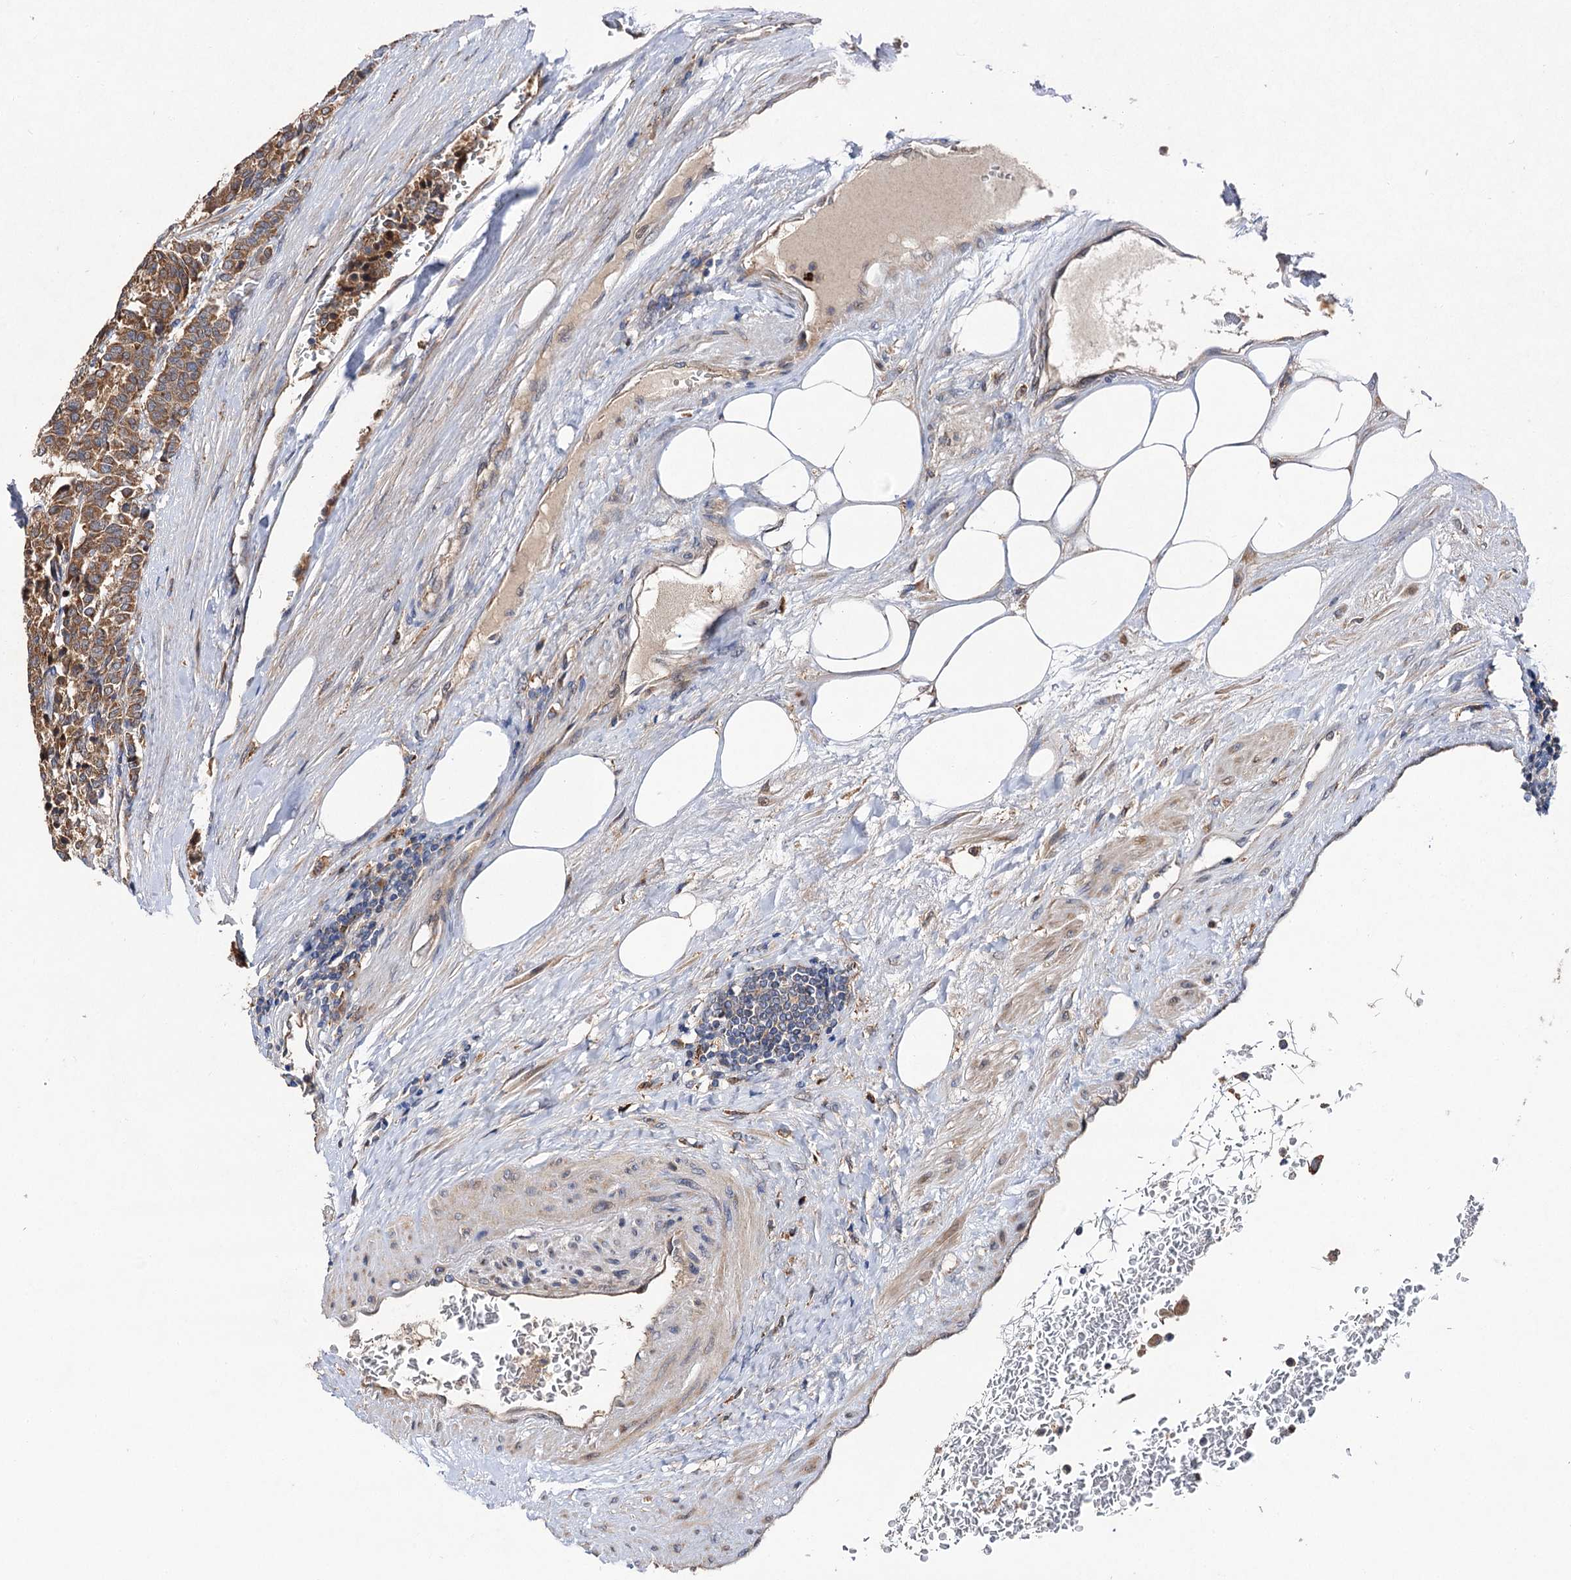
{"staining": {"intensity": "moderate", "quantity": ">75%", "location": "cytoplasmic/membranous"}, "tissue": "carcinoid", "cell_type": "Tumor cells", "image_type": "cancer", "snomed": [{"axis": "morphology", "description": "Carcinoid, malignant, NOS"}, {"axis": "topography", "description": "Pancreas"}], "caption": "Moderate cytoplasmic/membranous expression for a protein is appreciated in about >75% of tumor cells of carcinoid using IHC.", "gene": "NAA25", "patient": {"sex": "female", "age": 54}}